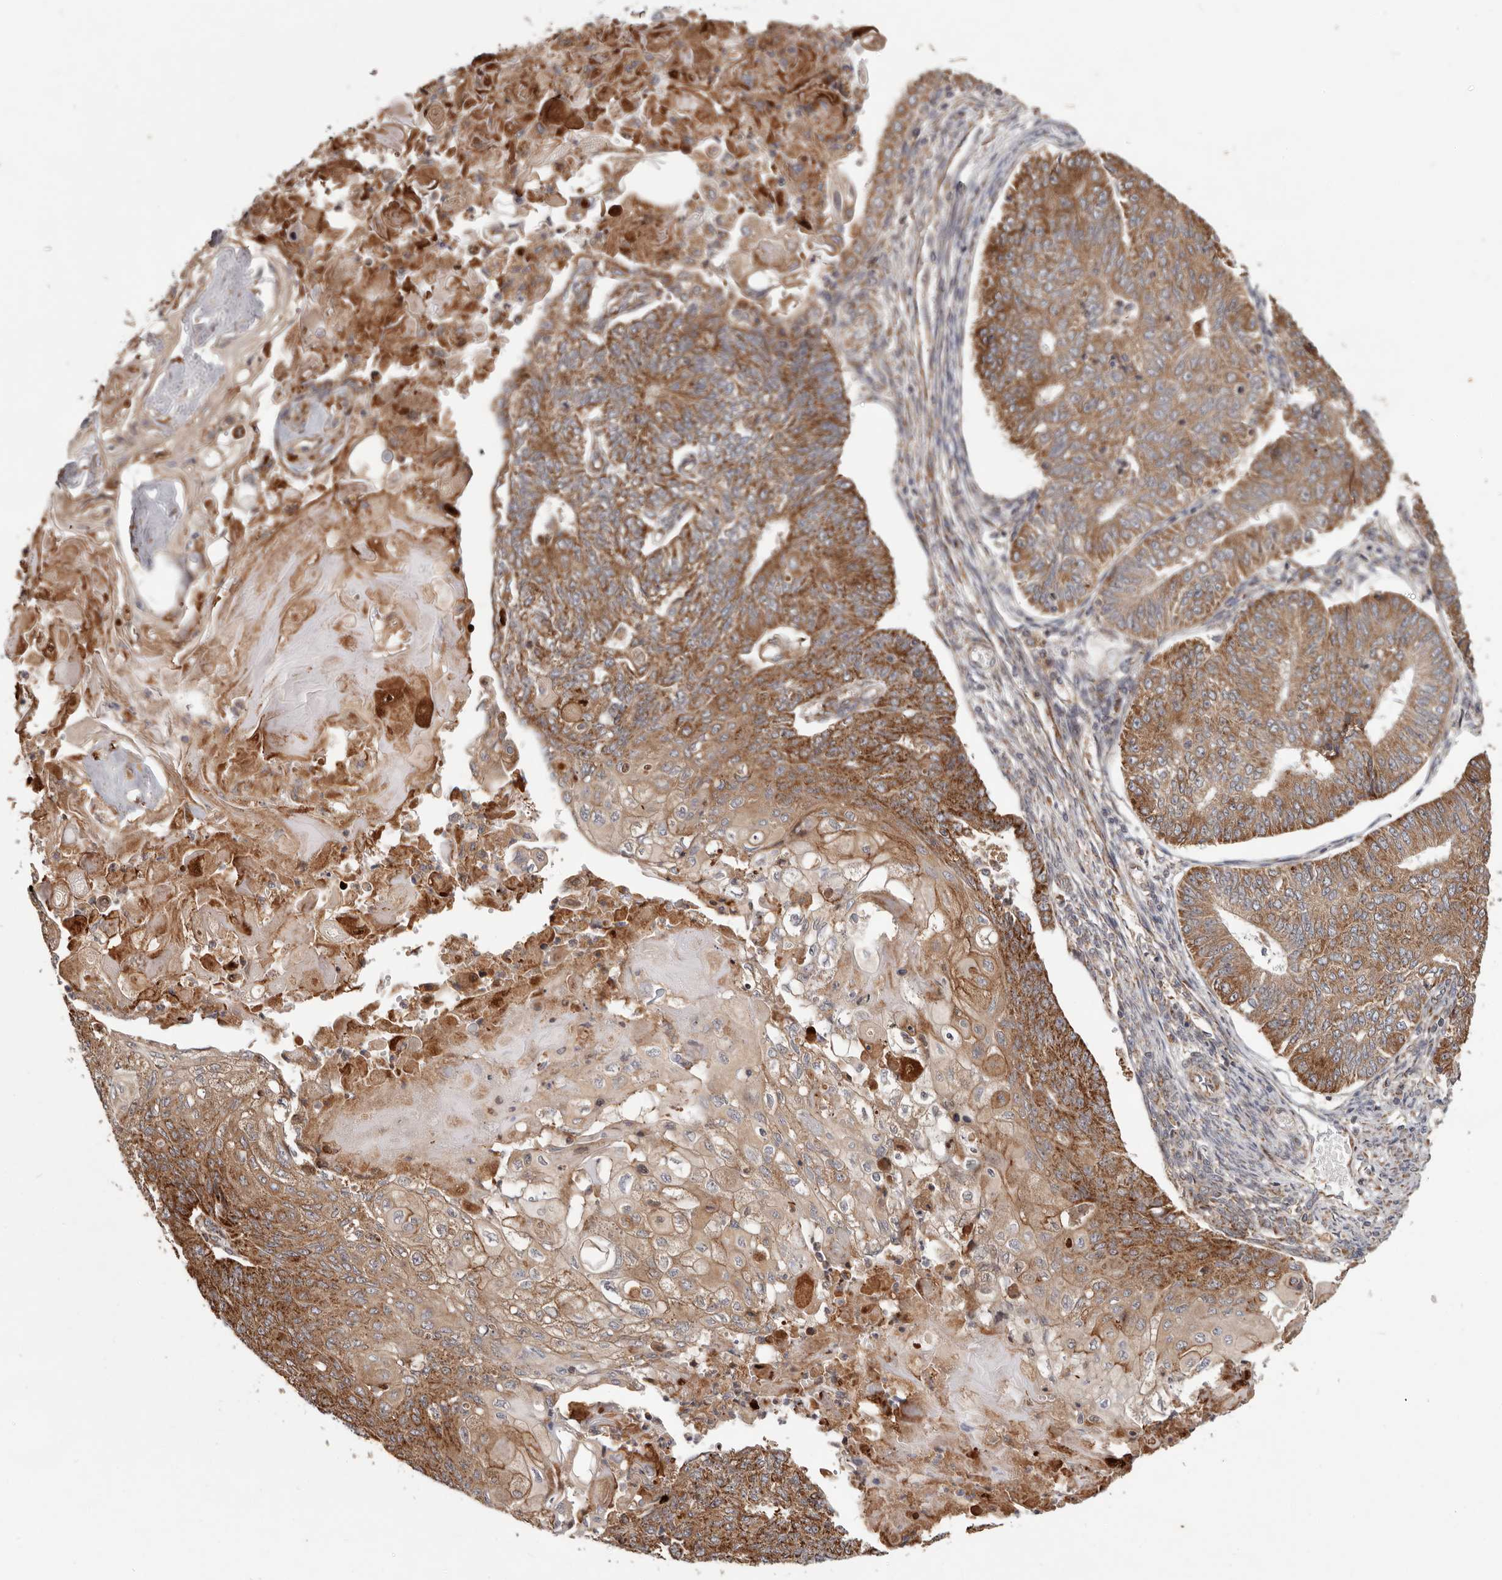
{"staining": {"intensity": "strong", "quantity": ">75%", "location": "cytoplasmic/membranous"}, "tissue": "endometrial cancer", "cell_type": "Tumor cells", "image_type": "cancer", "snomed": [{"axis": "morphology", "description": "Adenocarcinoma, NOS"}, {"axis": "topography", "description": "Endometrium"}], "caption": "A high-resolution micrograph shows IHC staining of endometrial cancer (adenocarcinoma), which displays strong cytoplasmic/membranous expression in approximately >75% of tumor cells.", "gene": "MRPS10", "patient": {"sex": "female", "age": 32}}